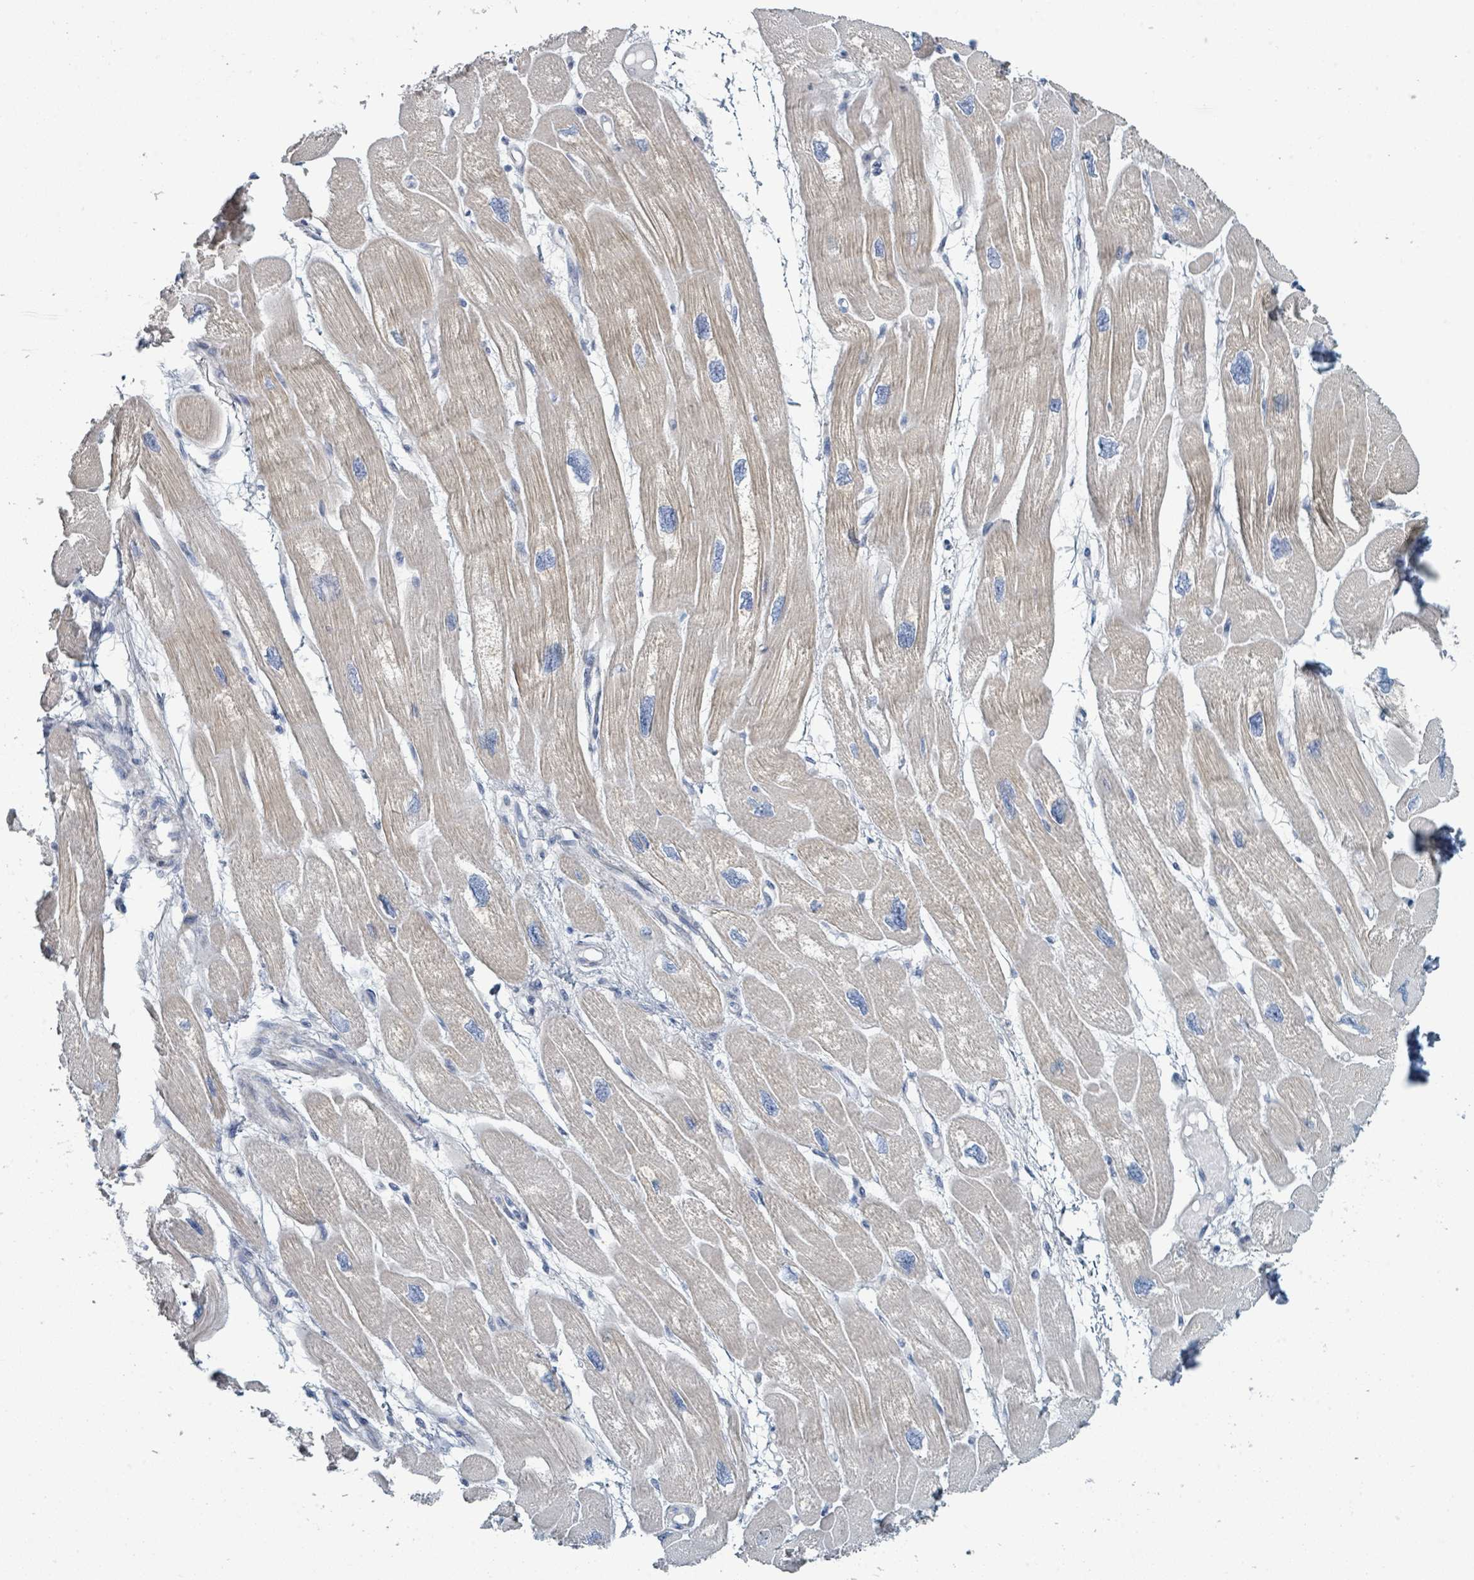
{"staining": {"intensity": "weak", "quantity": "25%-75%", "location": "cytoplasmic/membranous"}, "tissue": "heart muscle", "cell_type": "Cardiomyocytes", "image_type": "normal", "snomed": [{"axis": "morphology", "description": "Normal tissue, NOS"}, {"axis": "topography", "description": "Heart"}], "caption": "An image of heart muscle stained for a protein reveals weak cytoplasmic/membranous brown staining in cardiomyocytes. The staining was performed using DAB (3,3'-diaminobenzidine), with brown indicating positive protein expression. Nuclei are stained blue with hematoxylin.", "gene": "RAB33B", "patient": {"sex": "male", "age": 42}}